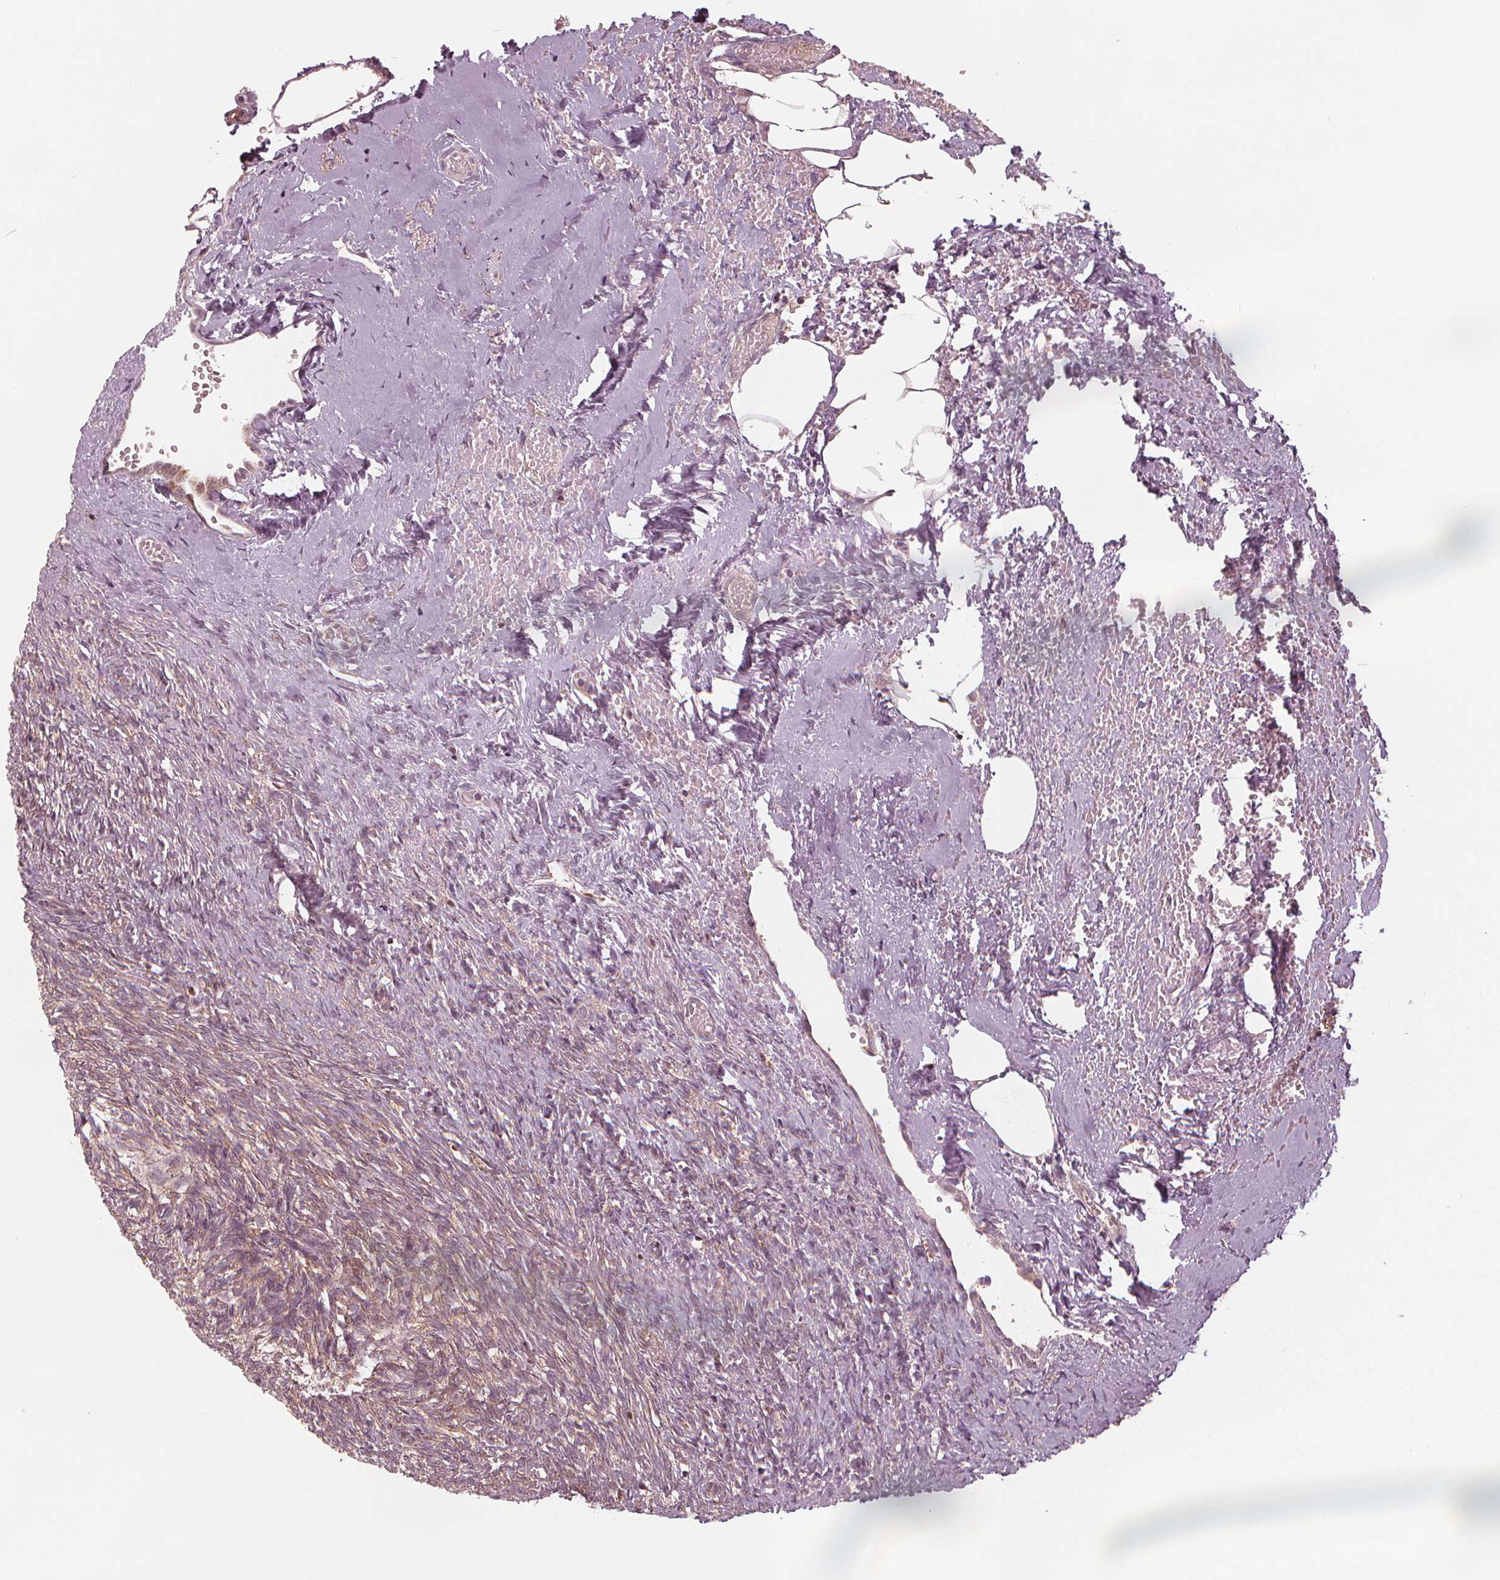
{"staining": {"intensity": "moderate", "quantity": ">75%", "location": "cytoplasmic/membranous"}, "tissue": "ovary", "cell_type": "Follicle cells", "image_type": "normal", "snomed": [{"axis": "morphology", "description": "Normal tissue, NOS"}, {"axis": "topography", "description": "Ovary"}], "caption": "About >75% of follicle cells in benign human ovary show moderate cytoplasmic/membranous protein positivity as visualized by brown immunohistochemical staining.", "gene": "SQSTM1", "patient": {"sex": "female", "age": 46}}